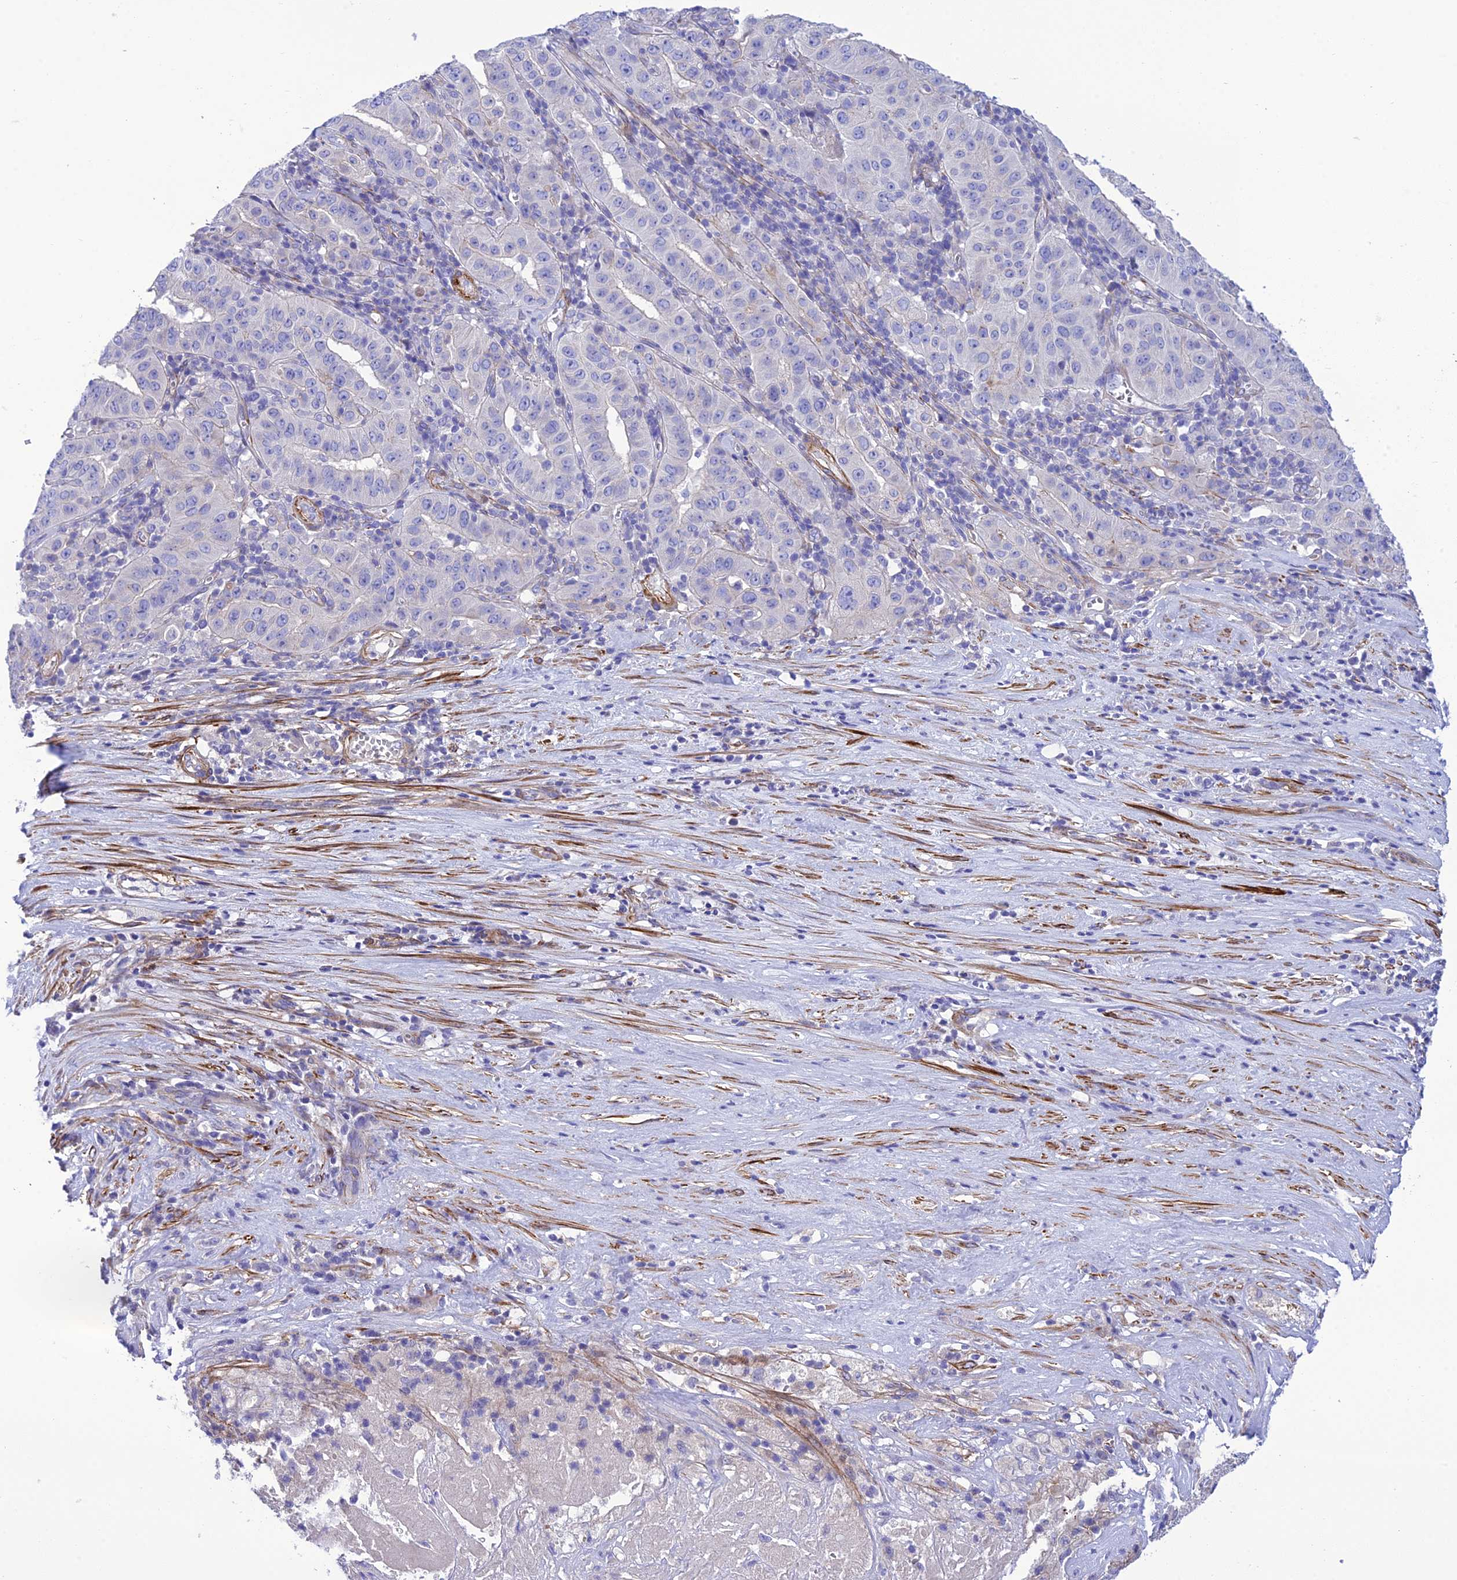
{"staining": {"intensity": "negative", "quantity": "none", "location": "none"}, "tissue": "pancreatic cancer", "cell_type": "Tumor cells", "image_type": "cancer", "snomed": [{"axis": "morphology", "description": "Adenocarcinoma, NOS"}, {"axis": "topography", "description": "Pancreas"}], "caption": "DAB immunohistochemical staining of human pancreatic adenocarcinoma reveals no significant staining in tumor cells.", "gene": "FRA10AC1", "patient": {"sex": "male", "age": 63}}